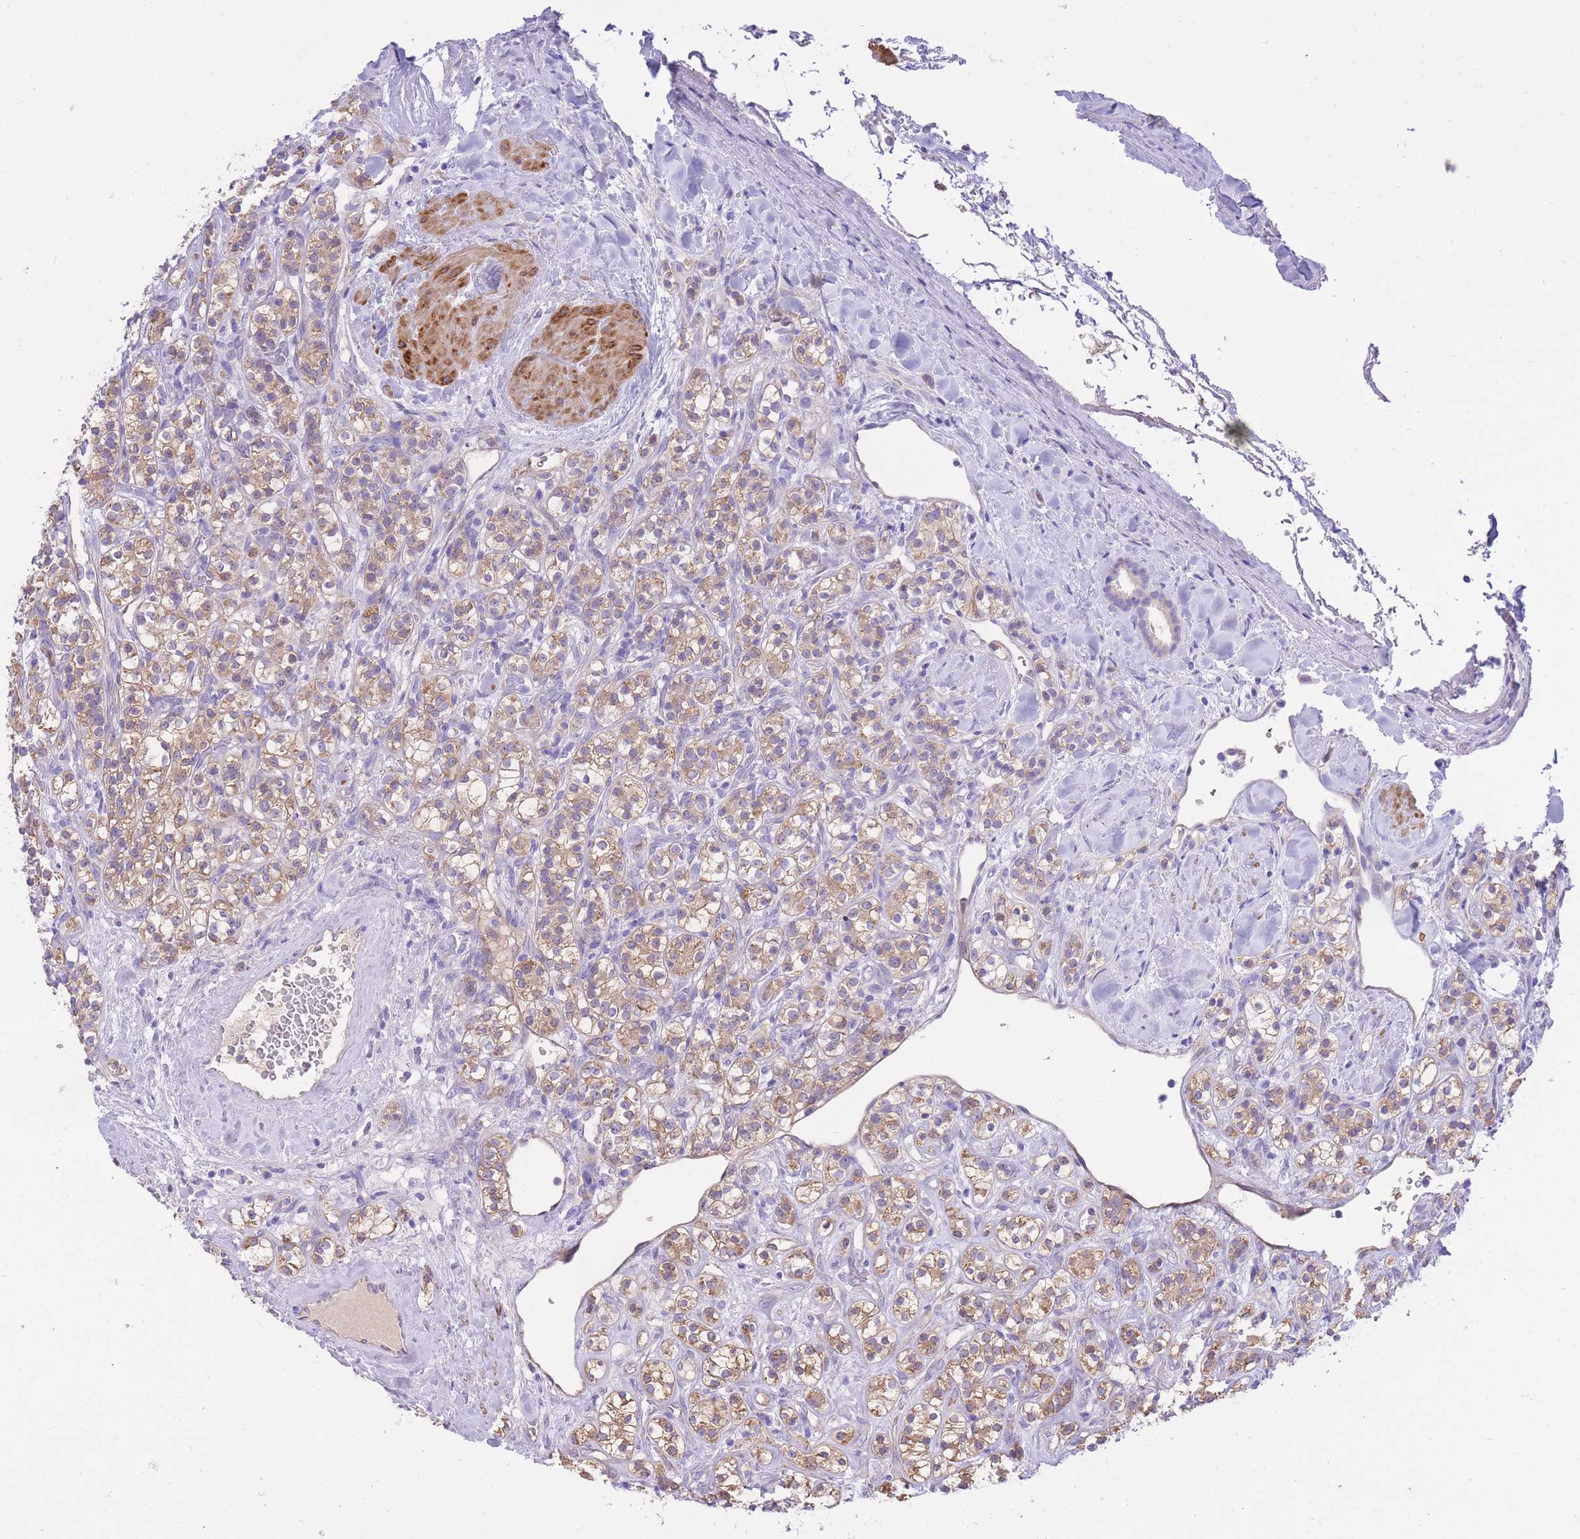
{"staining": {"intensity": "moderate", "quantity": ">75%", "location": "cytoplasmic/membranous"}, "tissue": "renal cancer", "cell_type": "Tumor cells", "image_type": "cancer", "snomed": [{"axis": "morphology", "description": "Adenocarcinoma, NOS"}, {"axis": "topography", "description": "Kidney"}], "caption": "A histopathology image showing moderate cytoplasmic/membranous expression in approximately >75% of tumor cells in renal cancer, as visualized by brown immunohistochemical staining.", "gene": "PGM1", "patient": {"sex": "male", "age": 77}}